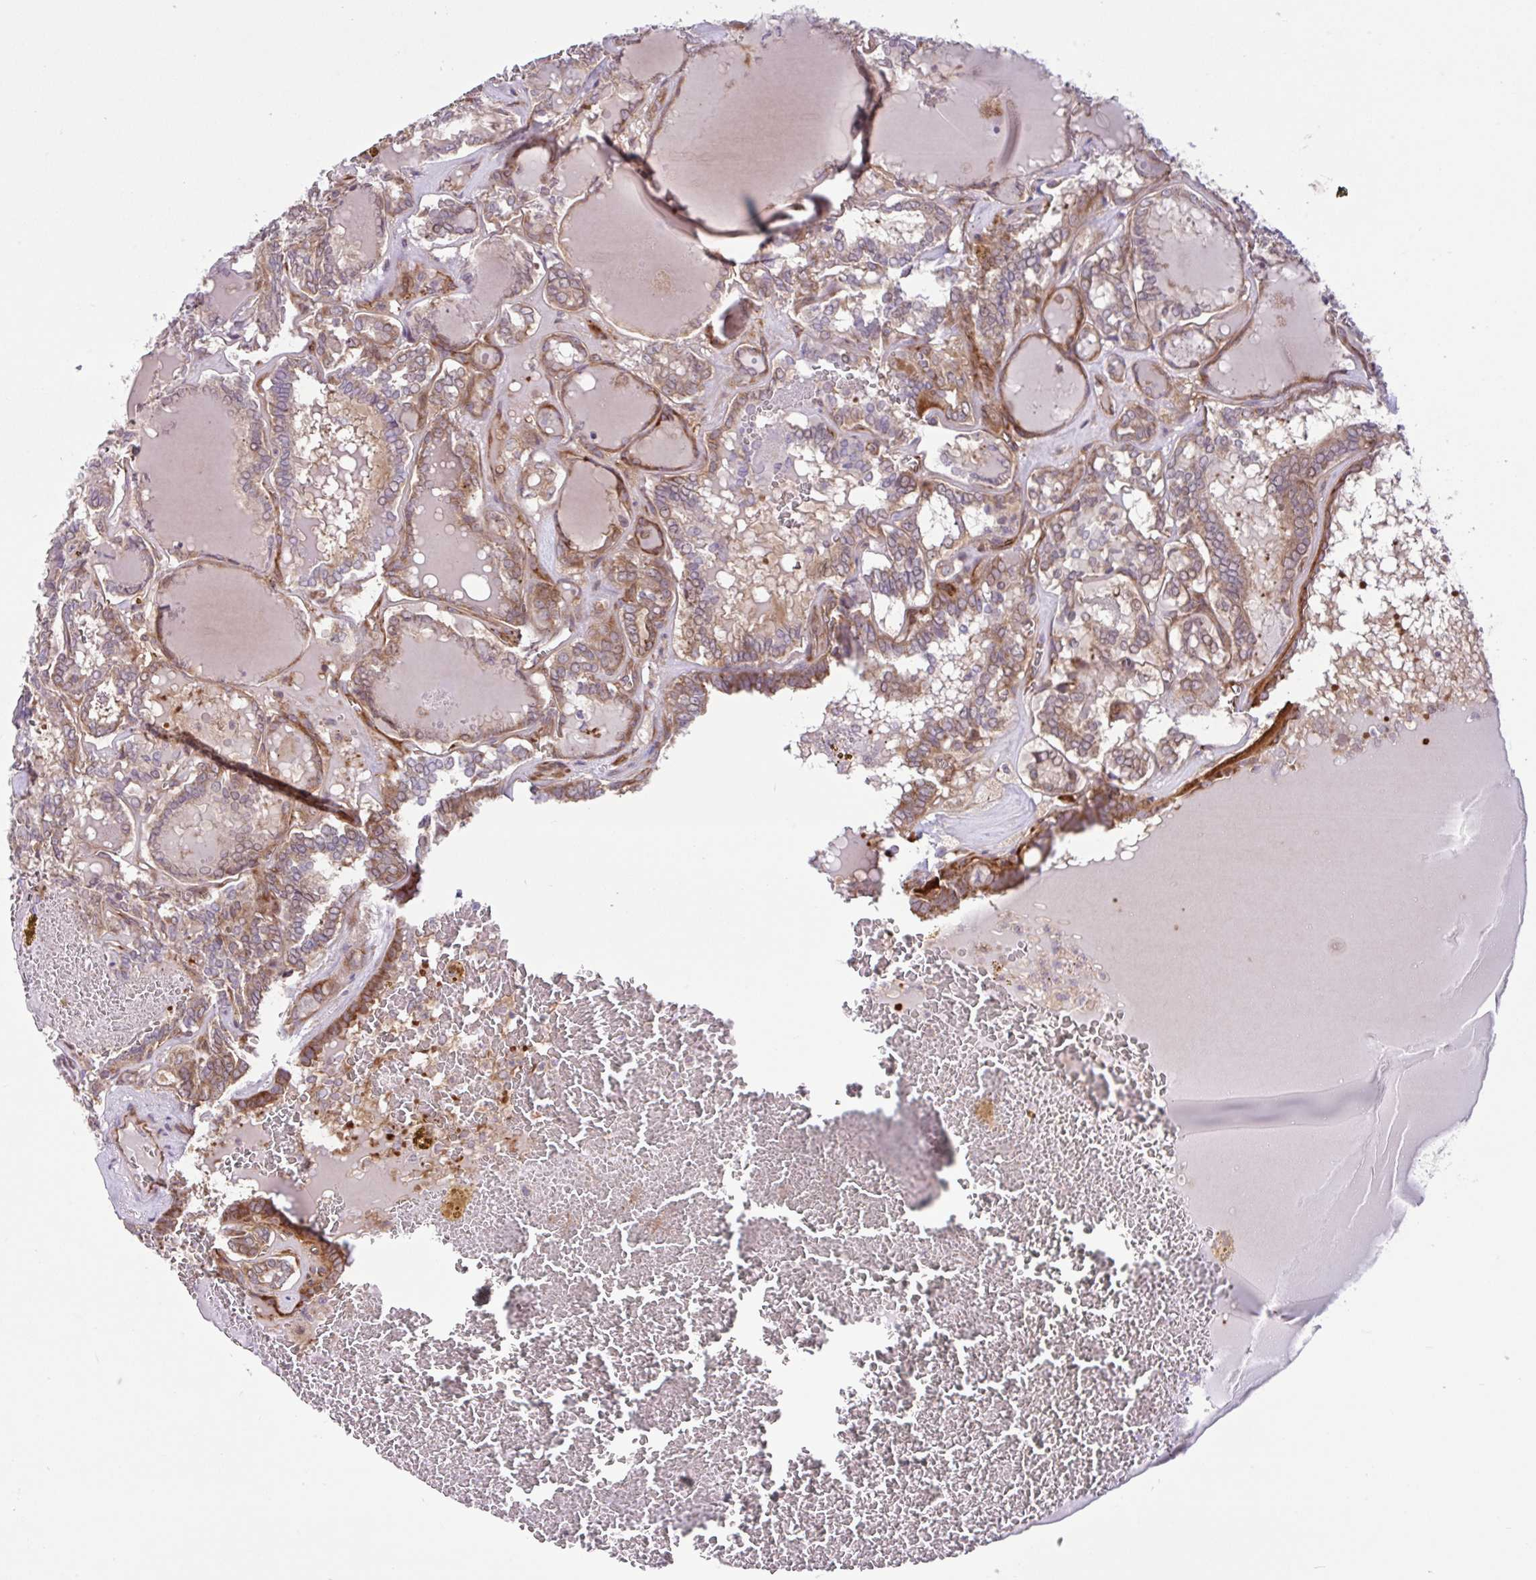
{"staining": {"intensity": "moderate", "quantity": ">75%", "location": "cytoplasmic/membranous"}, "tissue": "thyroid cancer", "cell_type": "Tumor cells", "image_type": "cancer", "snomed": [{"axis": "morphology", "description": "Papillary adenocarcinoma, NOS"}, {"axis": "topography", "description": "Thyroid gland"}], "caption": "A micrograph of thyroid papillary adenocarcinoma stained for a protein shows moderate cytoplasmic/membranous brown staining in tumor cells.", "gene": "NTPCR", "patient": {"sex": "female", "age": 72}}